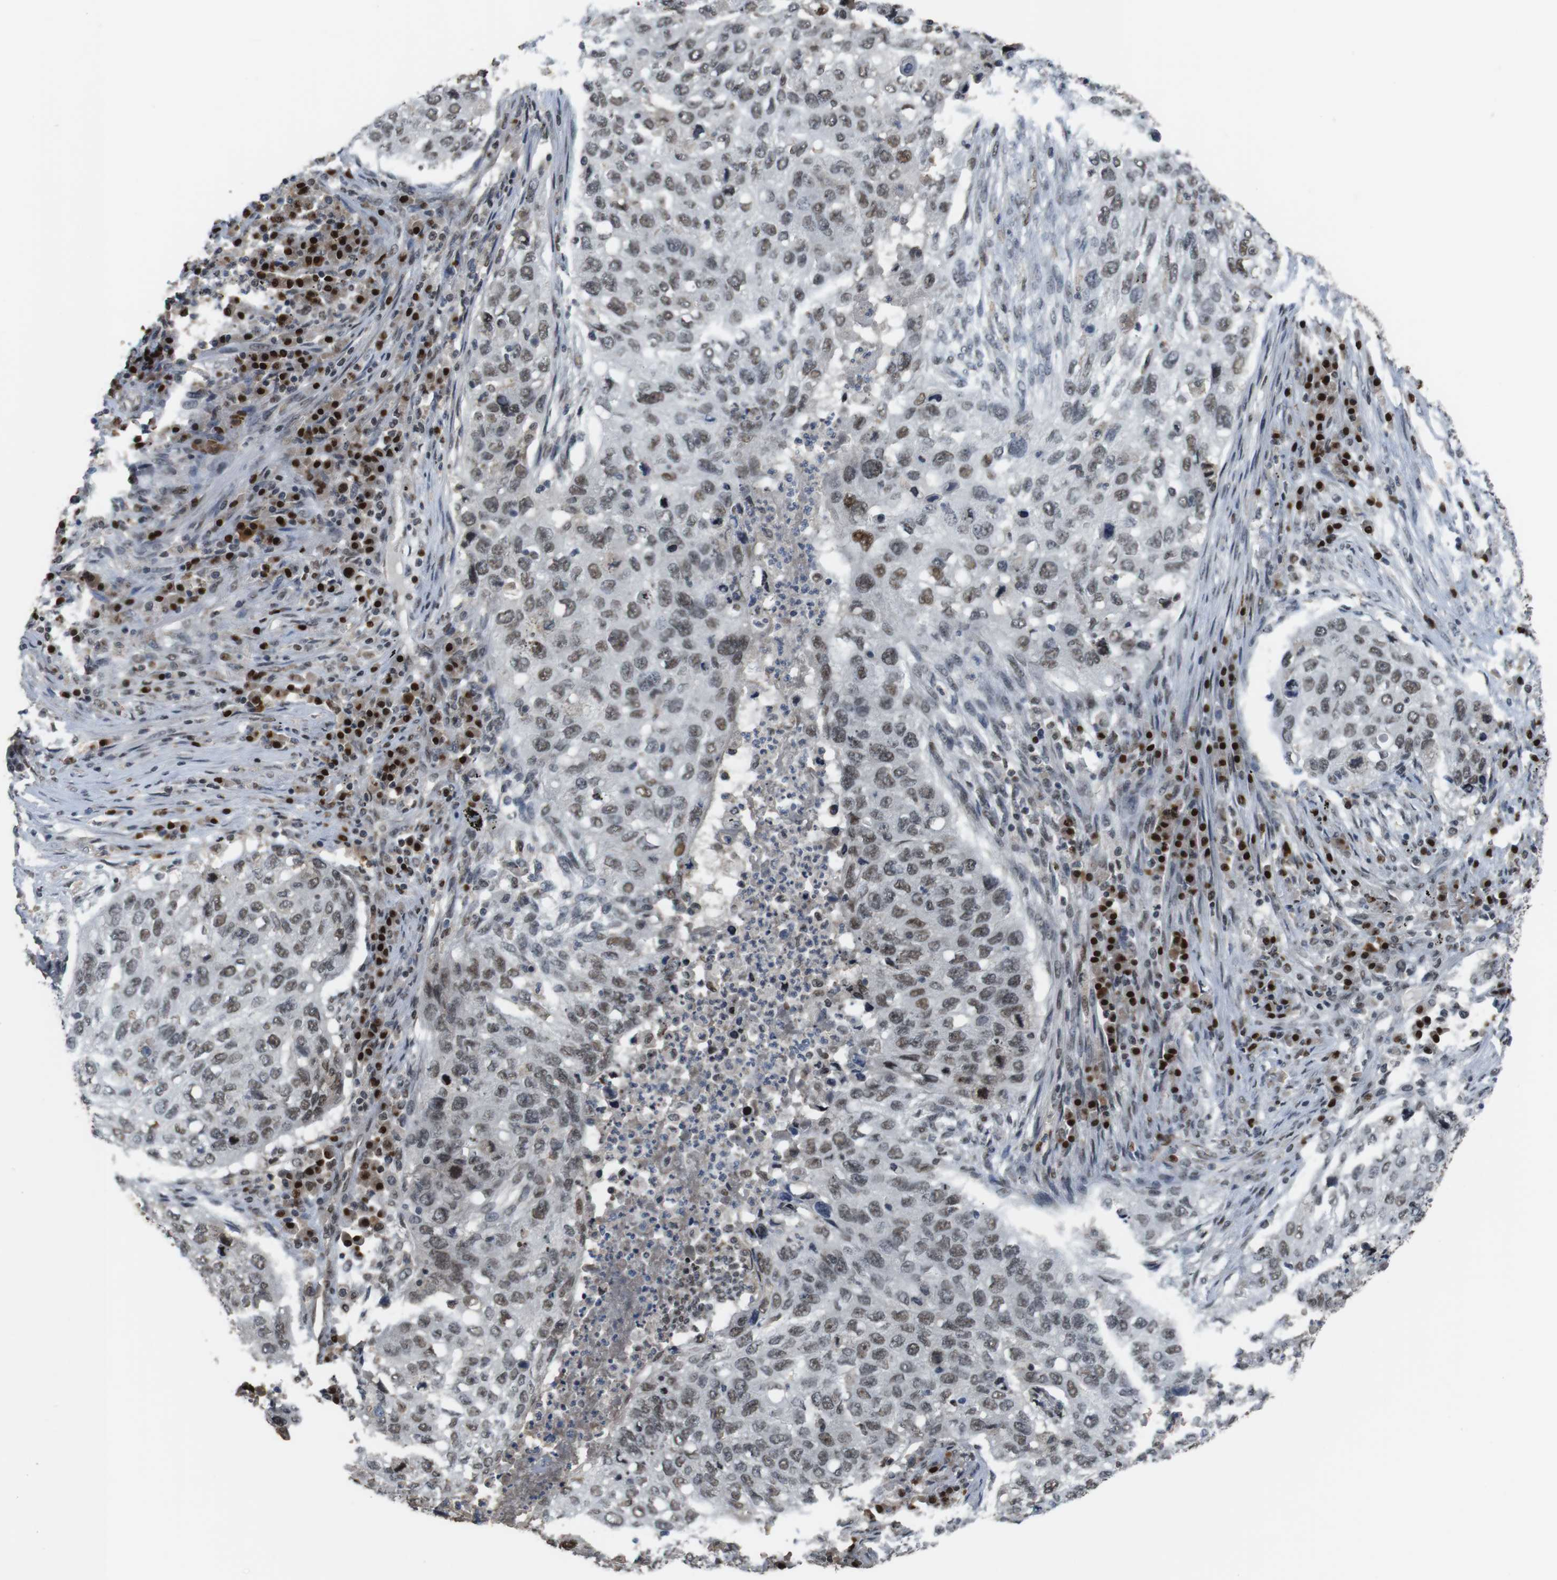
{"staining": {"intensity": "weak", "quantity": "25%-75%", "location": "nuclear"}, "tissue": "lung cancer", "cell_type": "Tumor cells", "image_type": "cancer", "snomed": [{"axis": "morphology", "description": "Squamous cell carcinoma, NOS"}, {"axis": "topography", "description": "Lung"}], "caption": "Protein staining displays weak nuclear positivity in about 25%-75% of tumor cells in lung cancer. The staining was performed using DAB to visualize the protein expression in brown, while the nuclei were stained in blue with hematoxylin (Magnification: 20x).", "gene": "SUB1", "patient": {"sex": "female", "age": 63}}